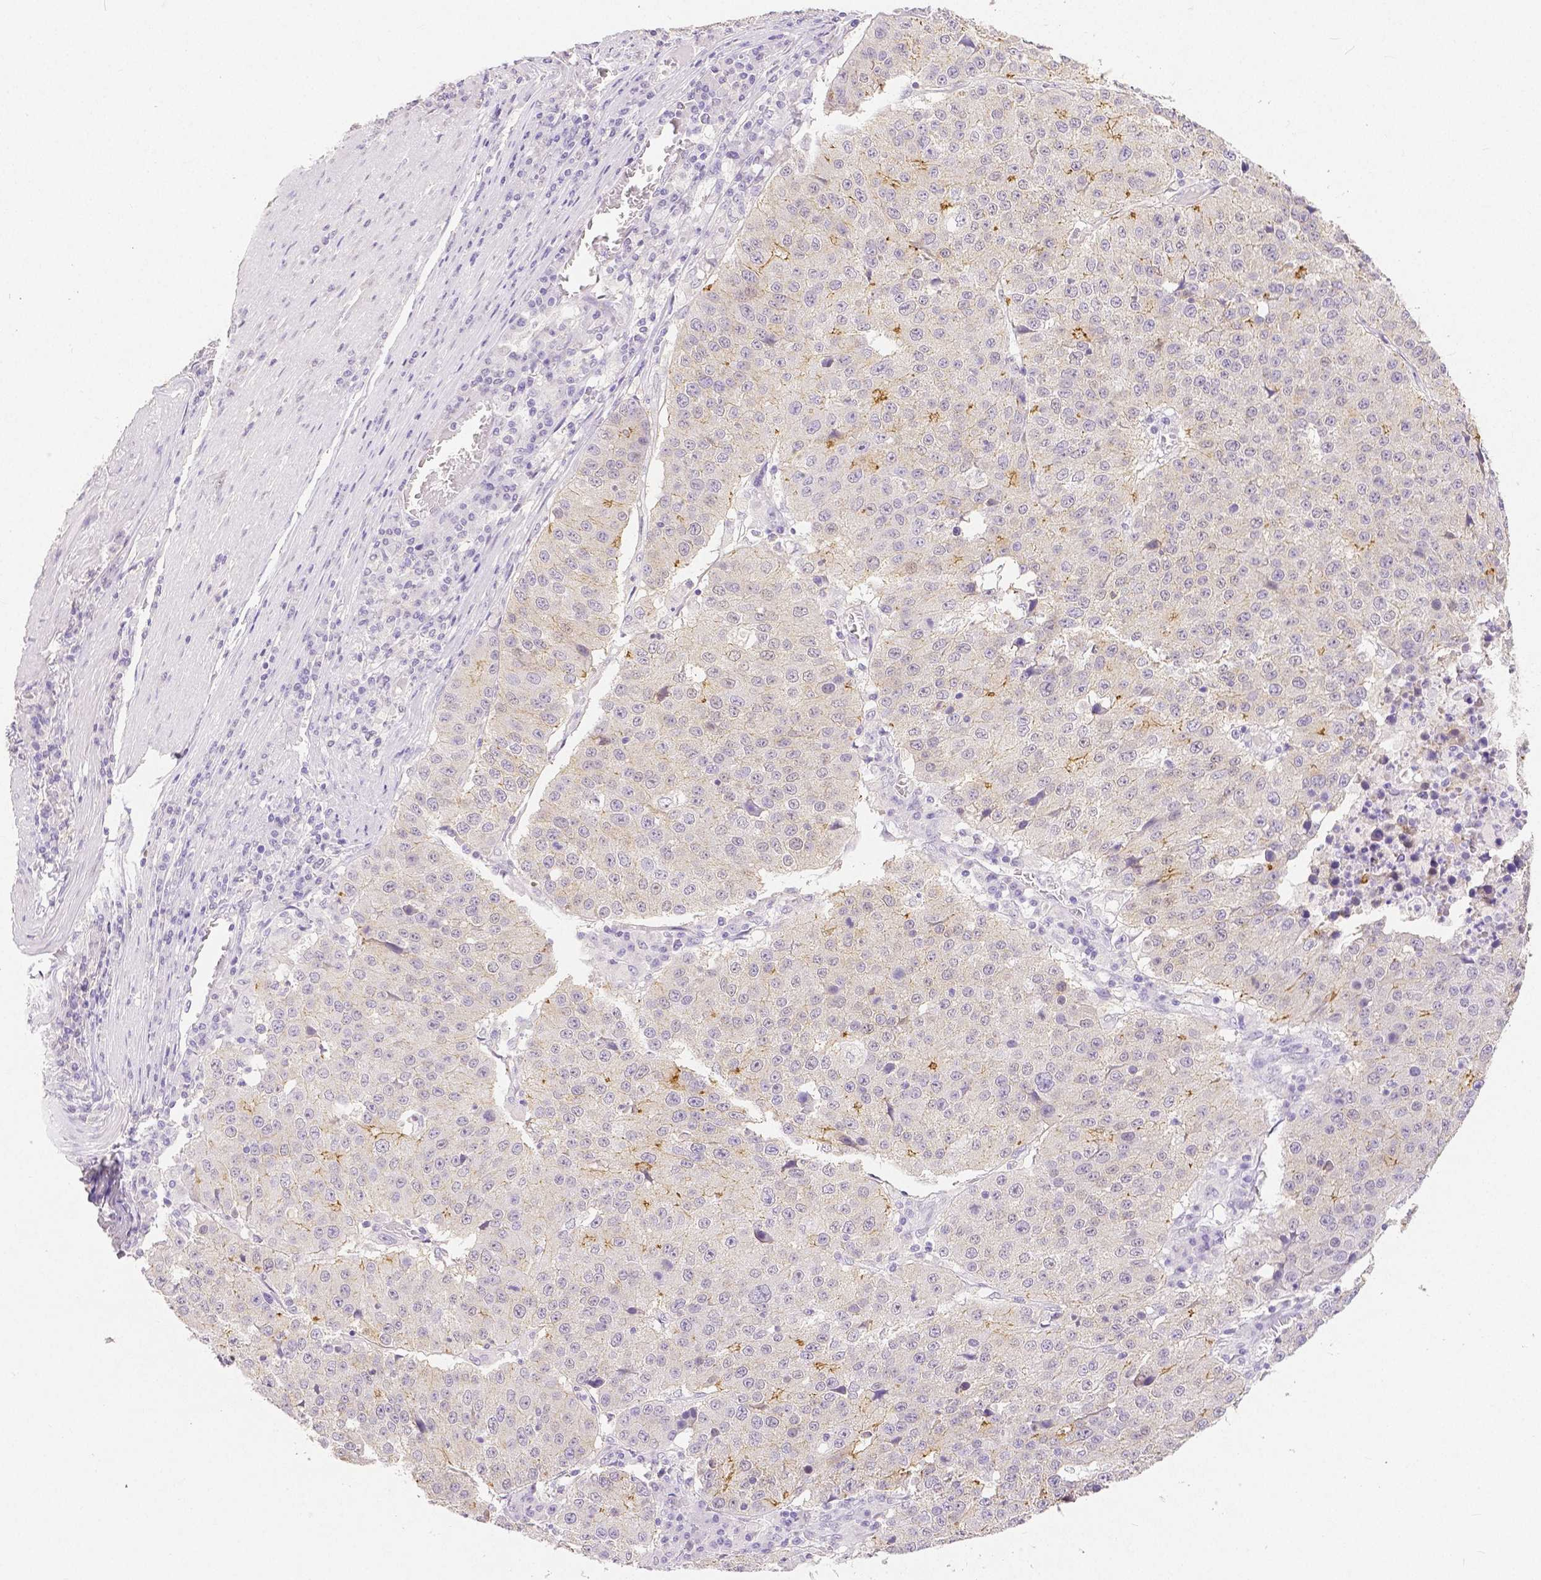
{"staining": {"intensity": "moderate", "quantity": "<25%", "location": "cytoplasmic/membranous"}, "tissue": "stomach cancer", "cell_type": "Tumor cells", "image_type": "cancer", "snomed": [{"axis": "morphology", "description": "Adenocarcinoma, NOS"}, {"axis": "topography", "description": "Stomach"}], "caption": "Protein staining shows moderate cytoplasmic/membranous positivity in approximately <25% of tumor cells in adenocarcinoma (stomach).", "gene": "OCLN", "patient": {"sex": "male", "age": 71}}